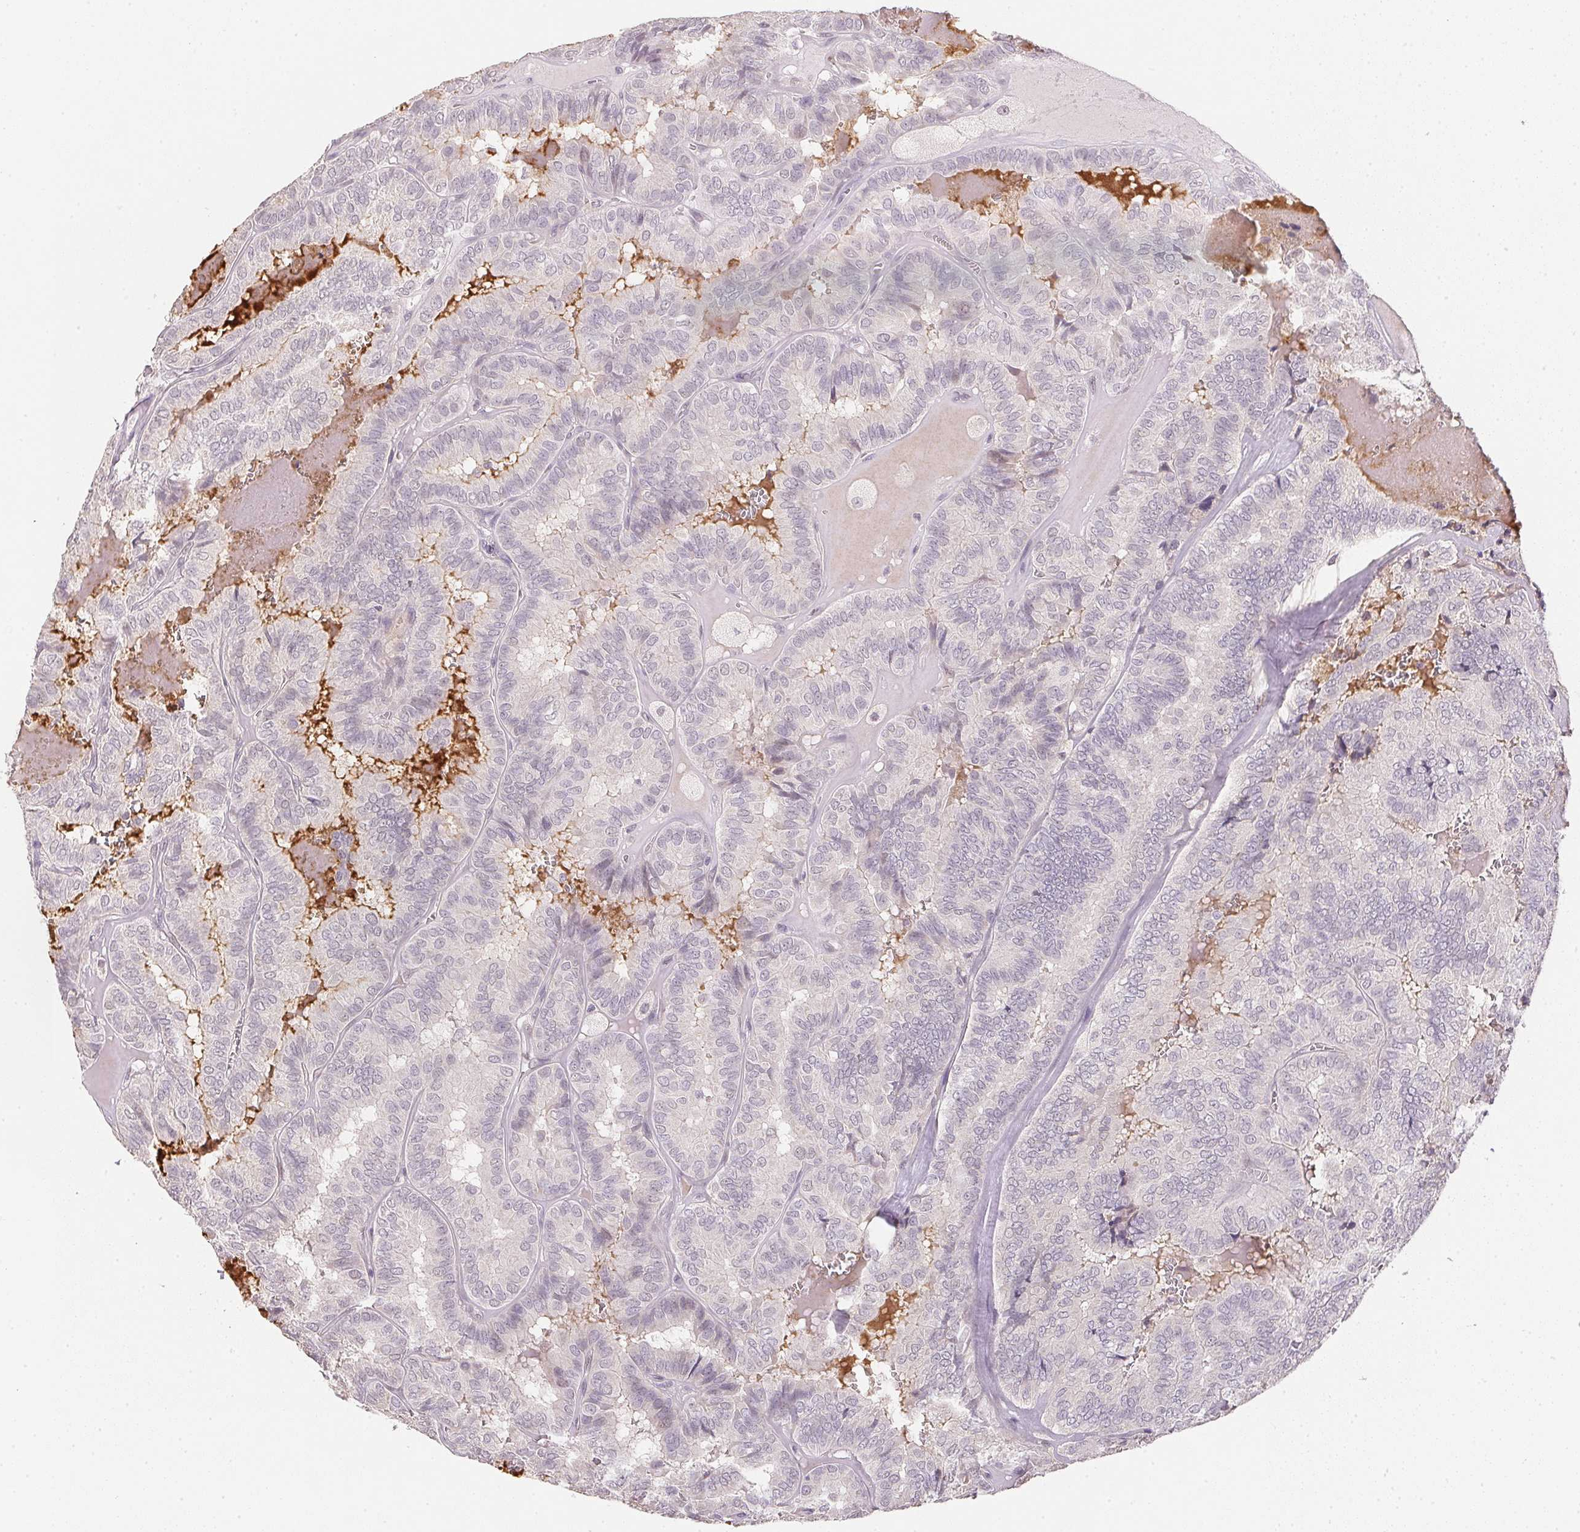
{"staining": {"intensity": "negative", "quantity": "none", "location": "none"}, "tissue": "thyroid cancer", "cell_type": "Tumor cells", "image_type": "cancer", "snomed": [{"axis": "morphology", "description": "Papillary adenocarcinoma, NOS"}, {"axis": "topography", "description": "Thyroid gland"}], "caption": "There is no significant expression in tumor cells of thyroid papillary adenocarcinoma.", "gene": "POLR3G", "patient": {"sex": "female", "age": 75}}